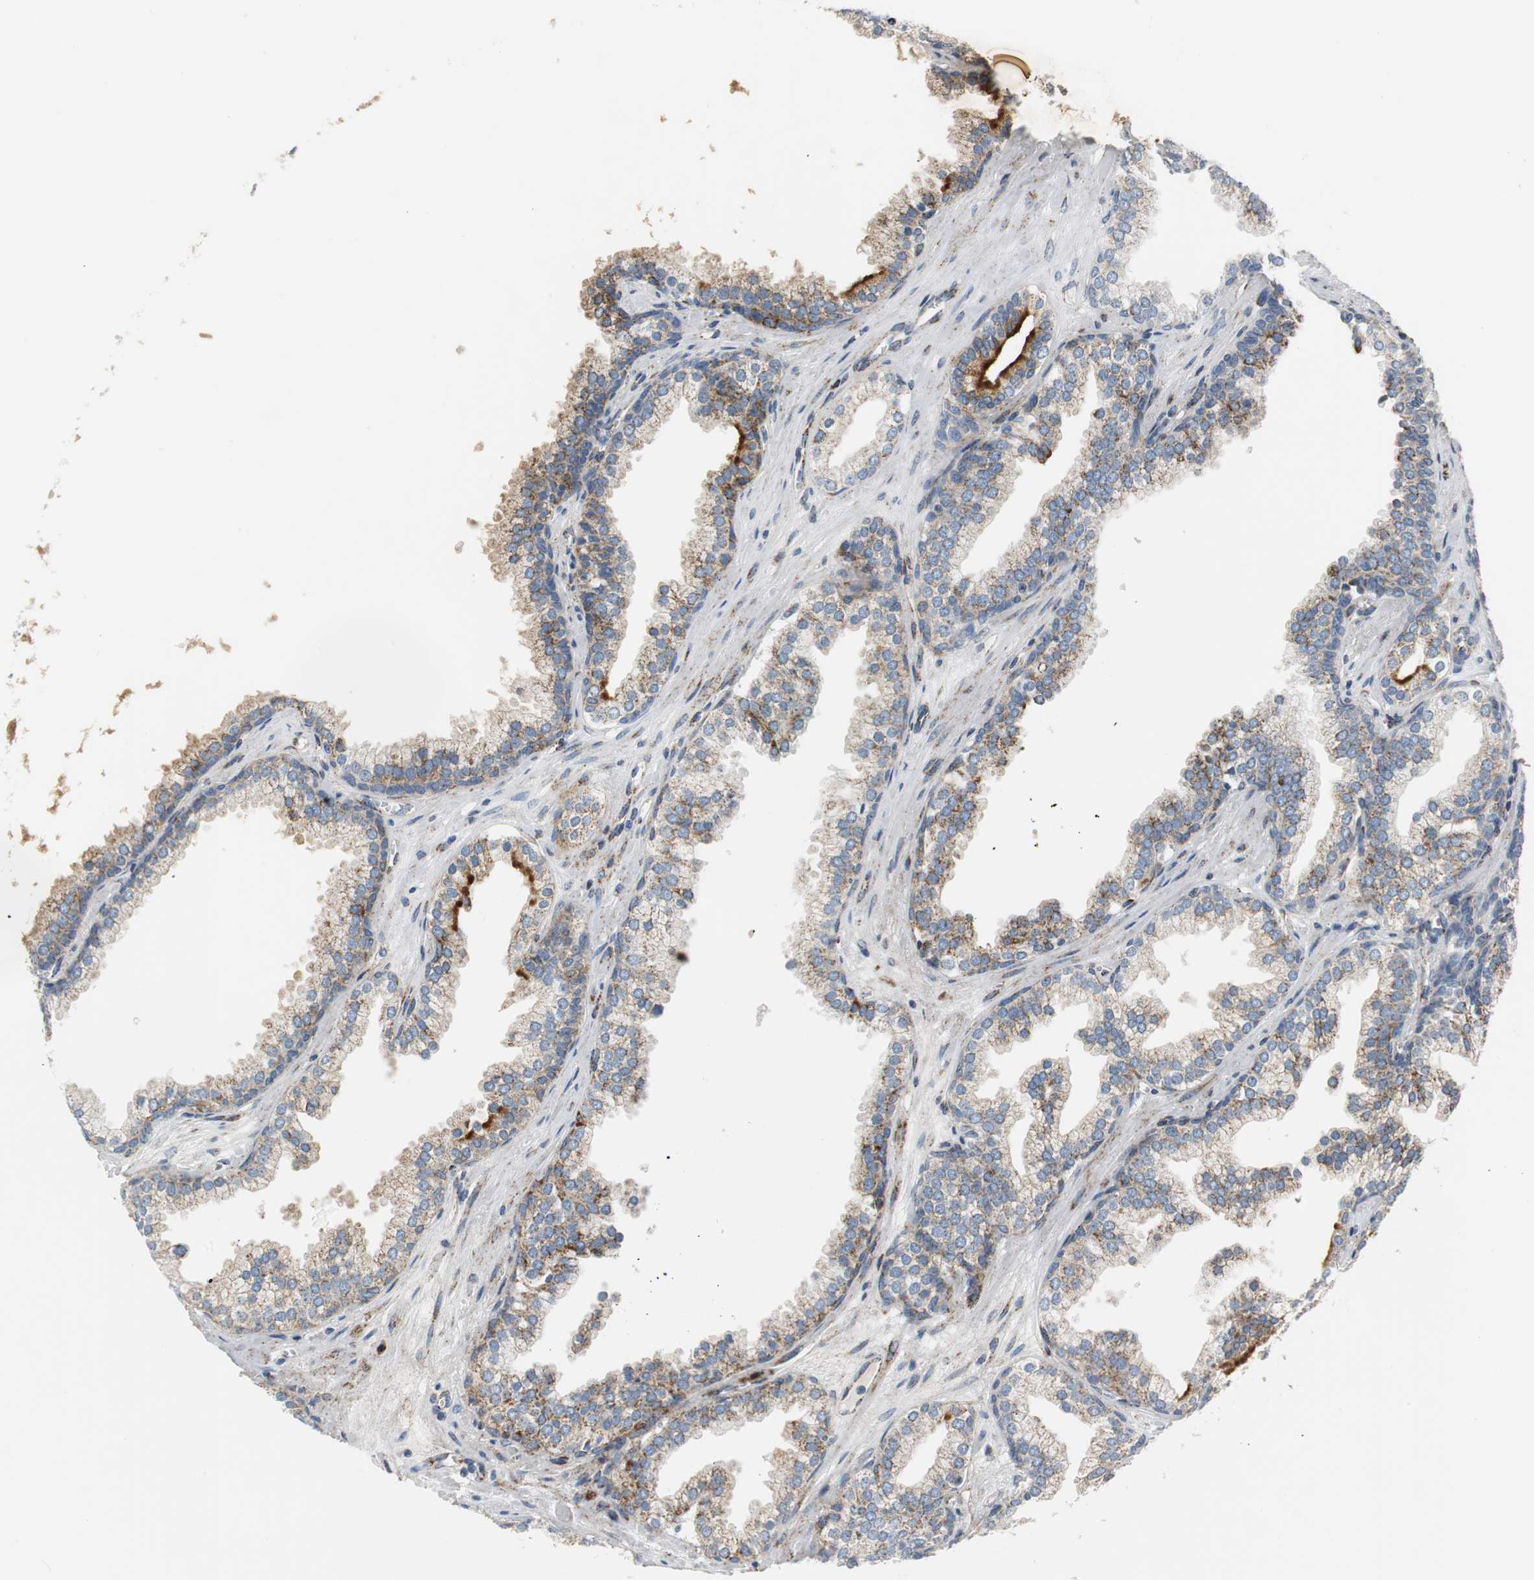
{"staining": {"intensity": "moderate", "quantity": "25%-75%", "location": "cytoplasmic/membranous"}, "tissue": "prostate cancer", "cell_type": "Tumor cells", "image_type": "cancer", "snomed": [{"axis": "morphology", "description": "Adenocarcinoma, Low grade"}, {"axis": "topography", "description": "Prostate"}], "caption": "The micrograph exhibits staining of prostate cancer (low-grade adenocarcinoma), revealing moderate cytoplasmic/membranous protein expression (brown color) within tumor cells.", "gene": "C1QTNF7", "patient": {"sex": "male", "age": 57}}